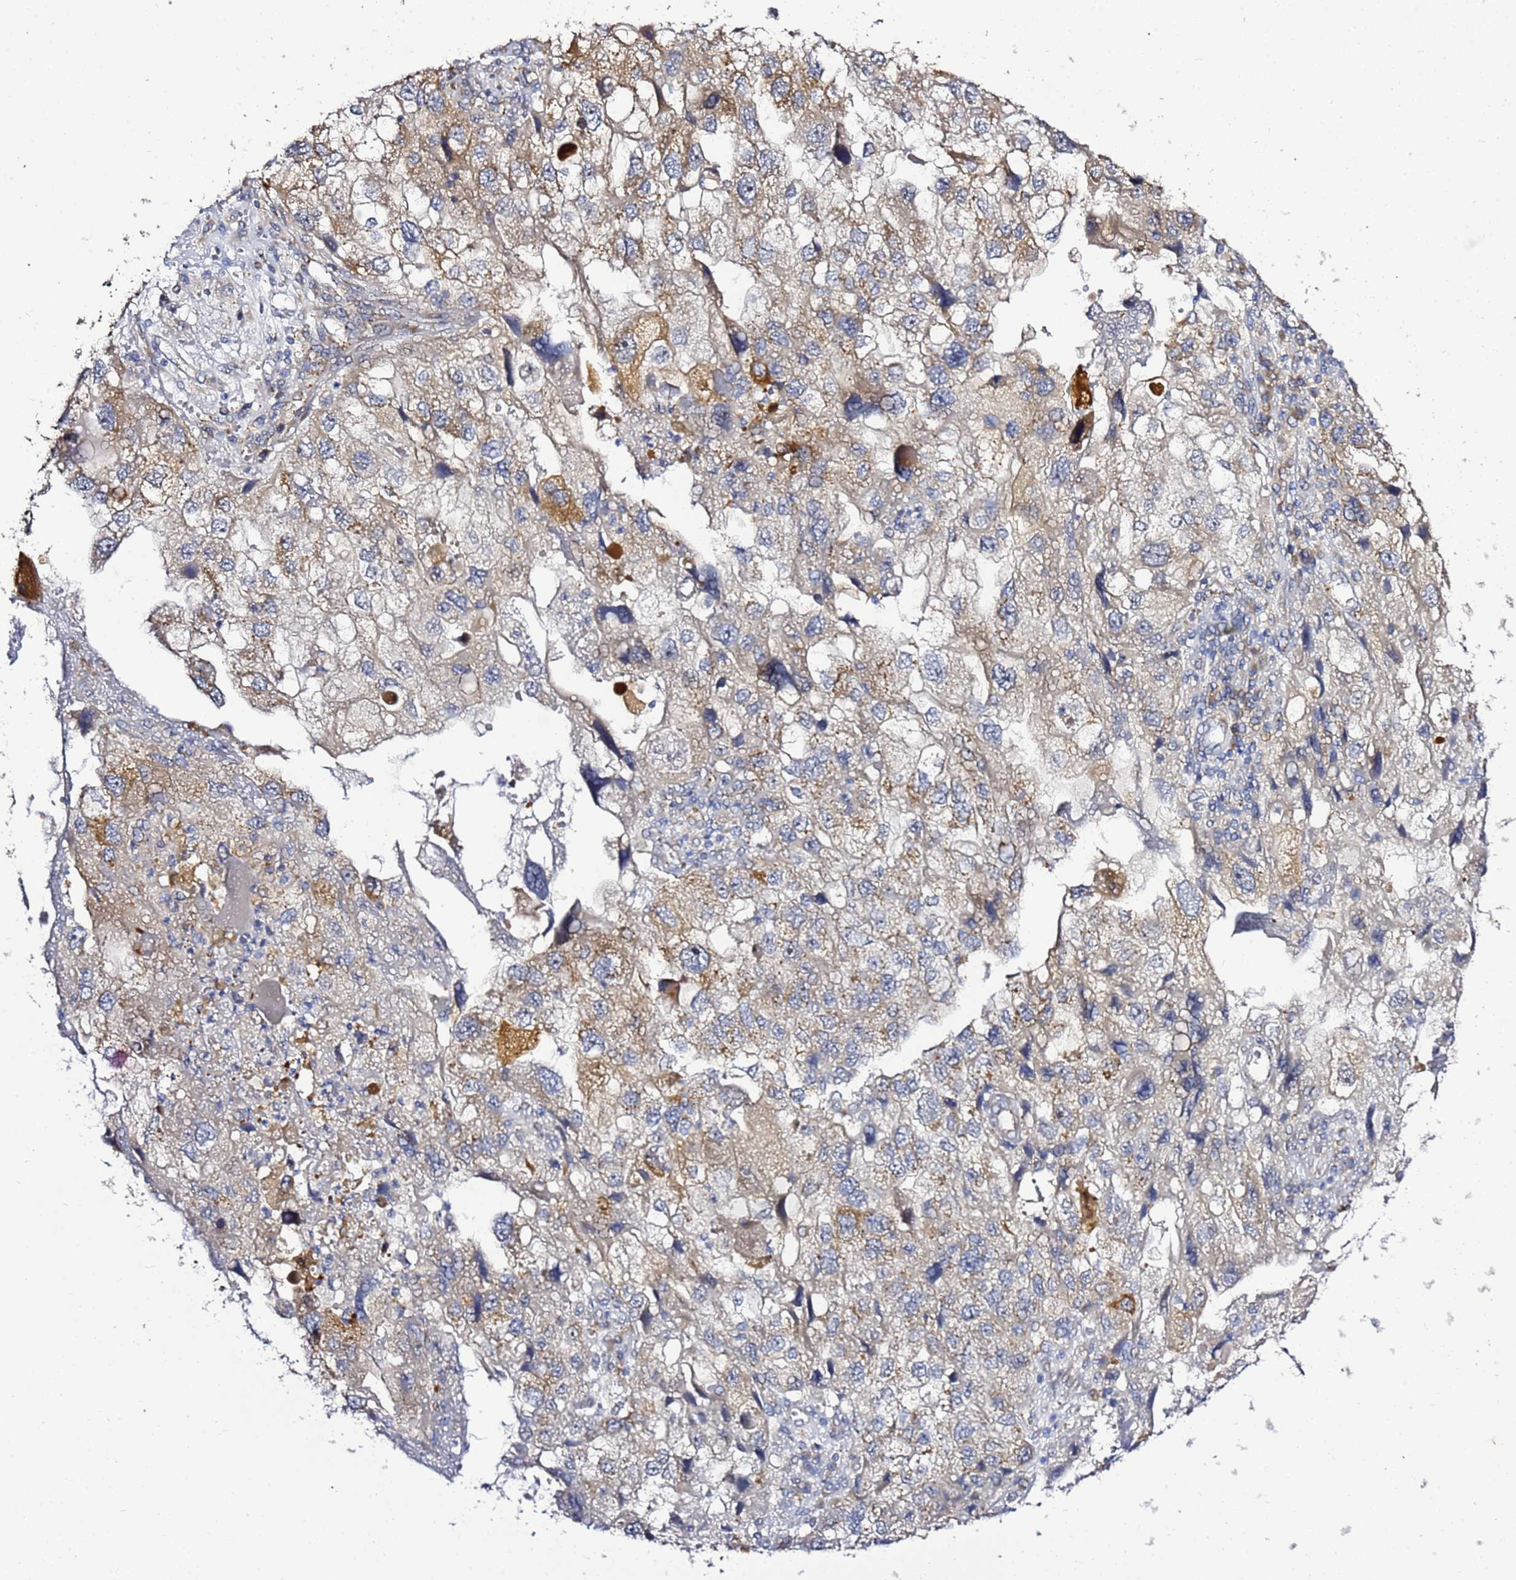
{"staining": {"intensity": "strong", "quantity": "25%-75%", "location": "cytoplasmic/membranous"}, "tissue": "endometrial cancer", "cell_type": "Tumor cells", "image_type": "cancer", "snomed": [{"axis": "morphology", "description": "Adenocarcinoma, NOS"}, {"axis": "topography", "description": "Endometrium"}], "caption": "The histopathology image exhibits a brown stain indicating the presence of a protein in the cytoplasmic/membranous of tumor cells in endometrial cancer.", "gene": "NOL8", "patient": {"sex": "female", "age": 49}}